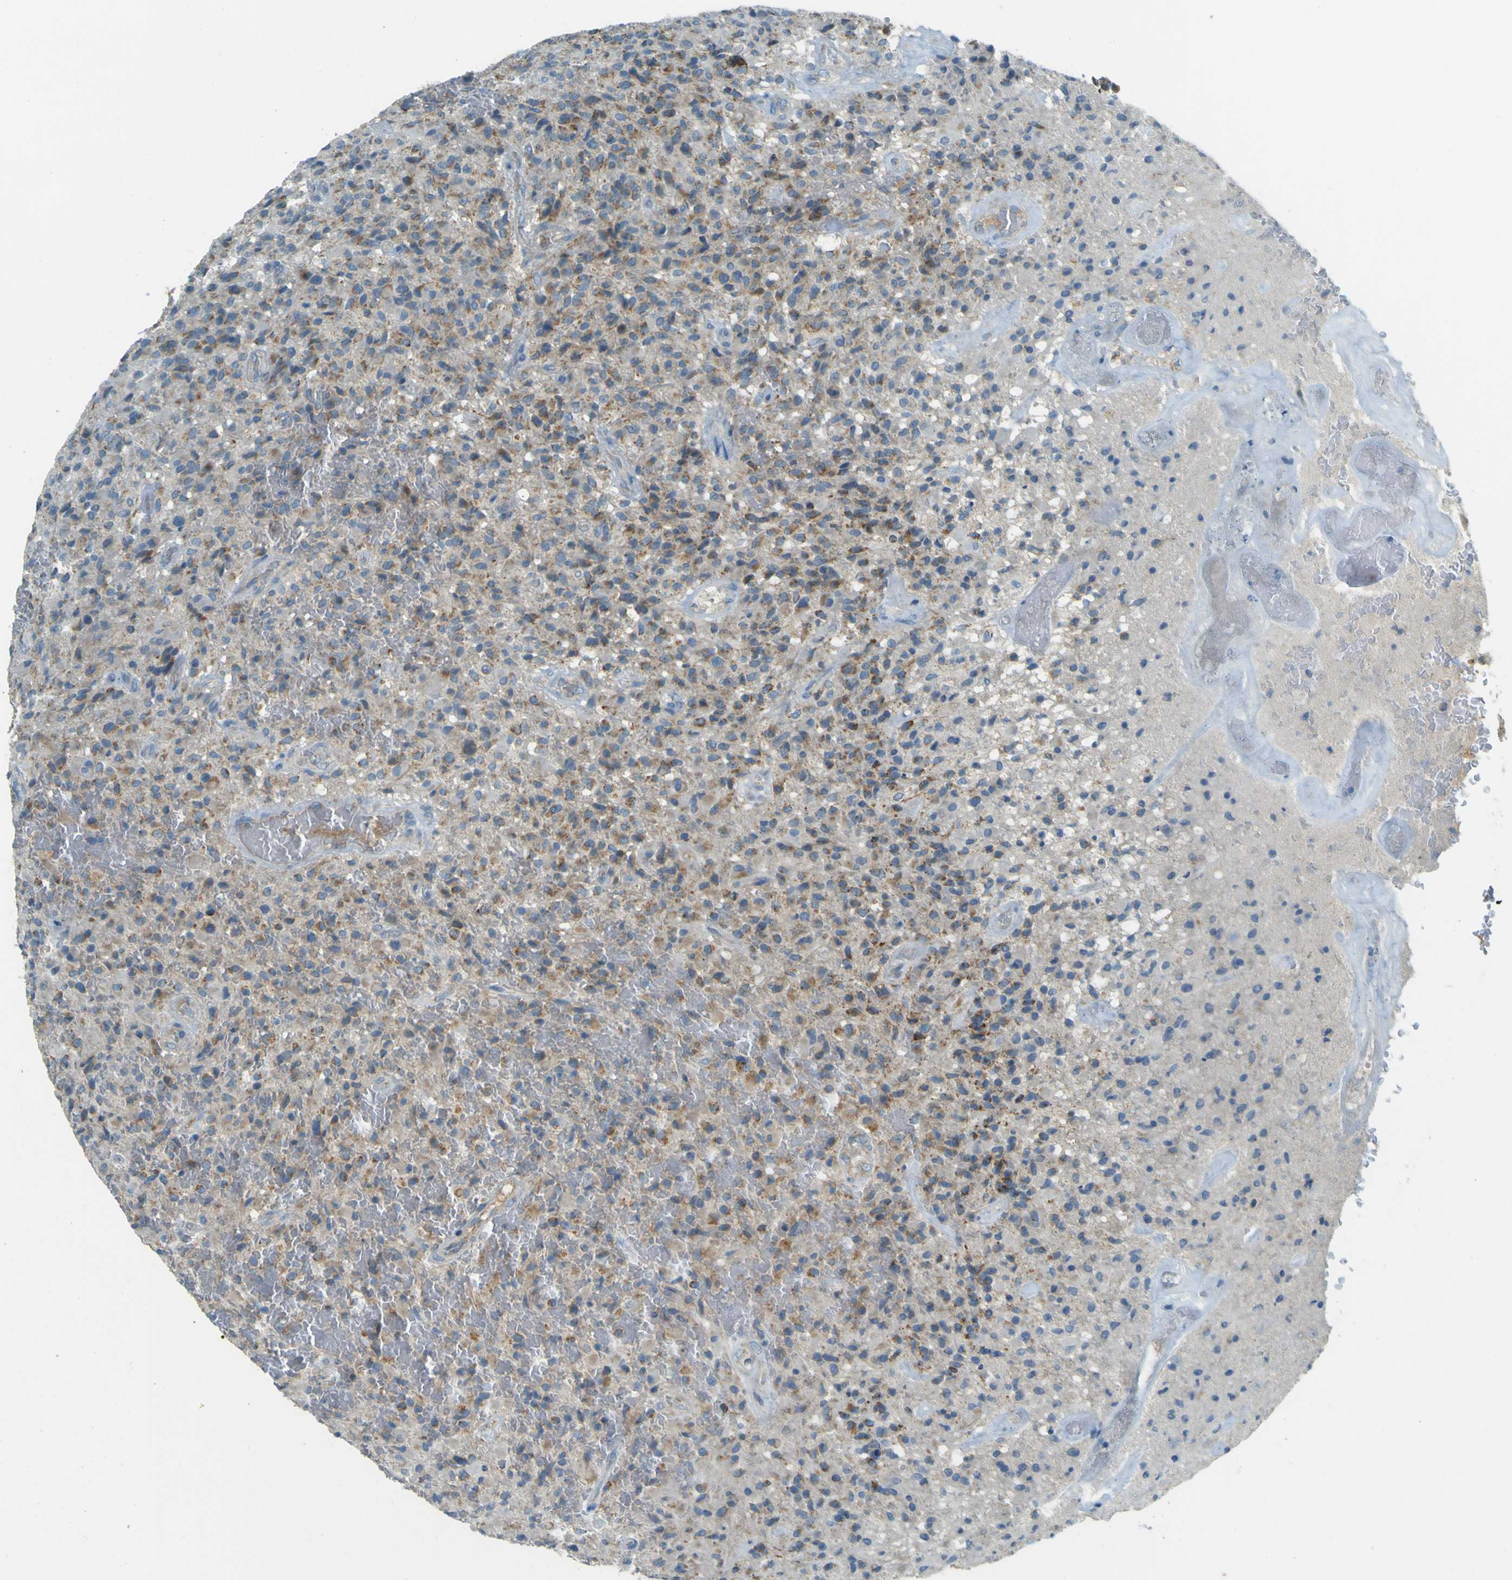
{"staining": {"intensity": "moderate", "quantity": "25%-75%", "location": "cytoplasmic/membranous"}, "tissue": "glioma", "cell_type": "Tumor cells", "image_type": "cancer", "snomed": [{"axis": "morphology", "description": "Glioma, malignant, High grade"}, {"axis": "topography", "description": "Brain"}], "caption": "This histopathology image exhibits glioma stained with IHC to label a protein in brown. The cytoplasmic/membranous of tumor cells show moderate positivity for the protein. Nuclei are counter-stained blue.", "gene": "FKTN", "patient": {"sex": "male", "age": 71}}